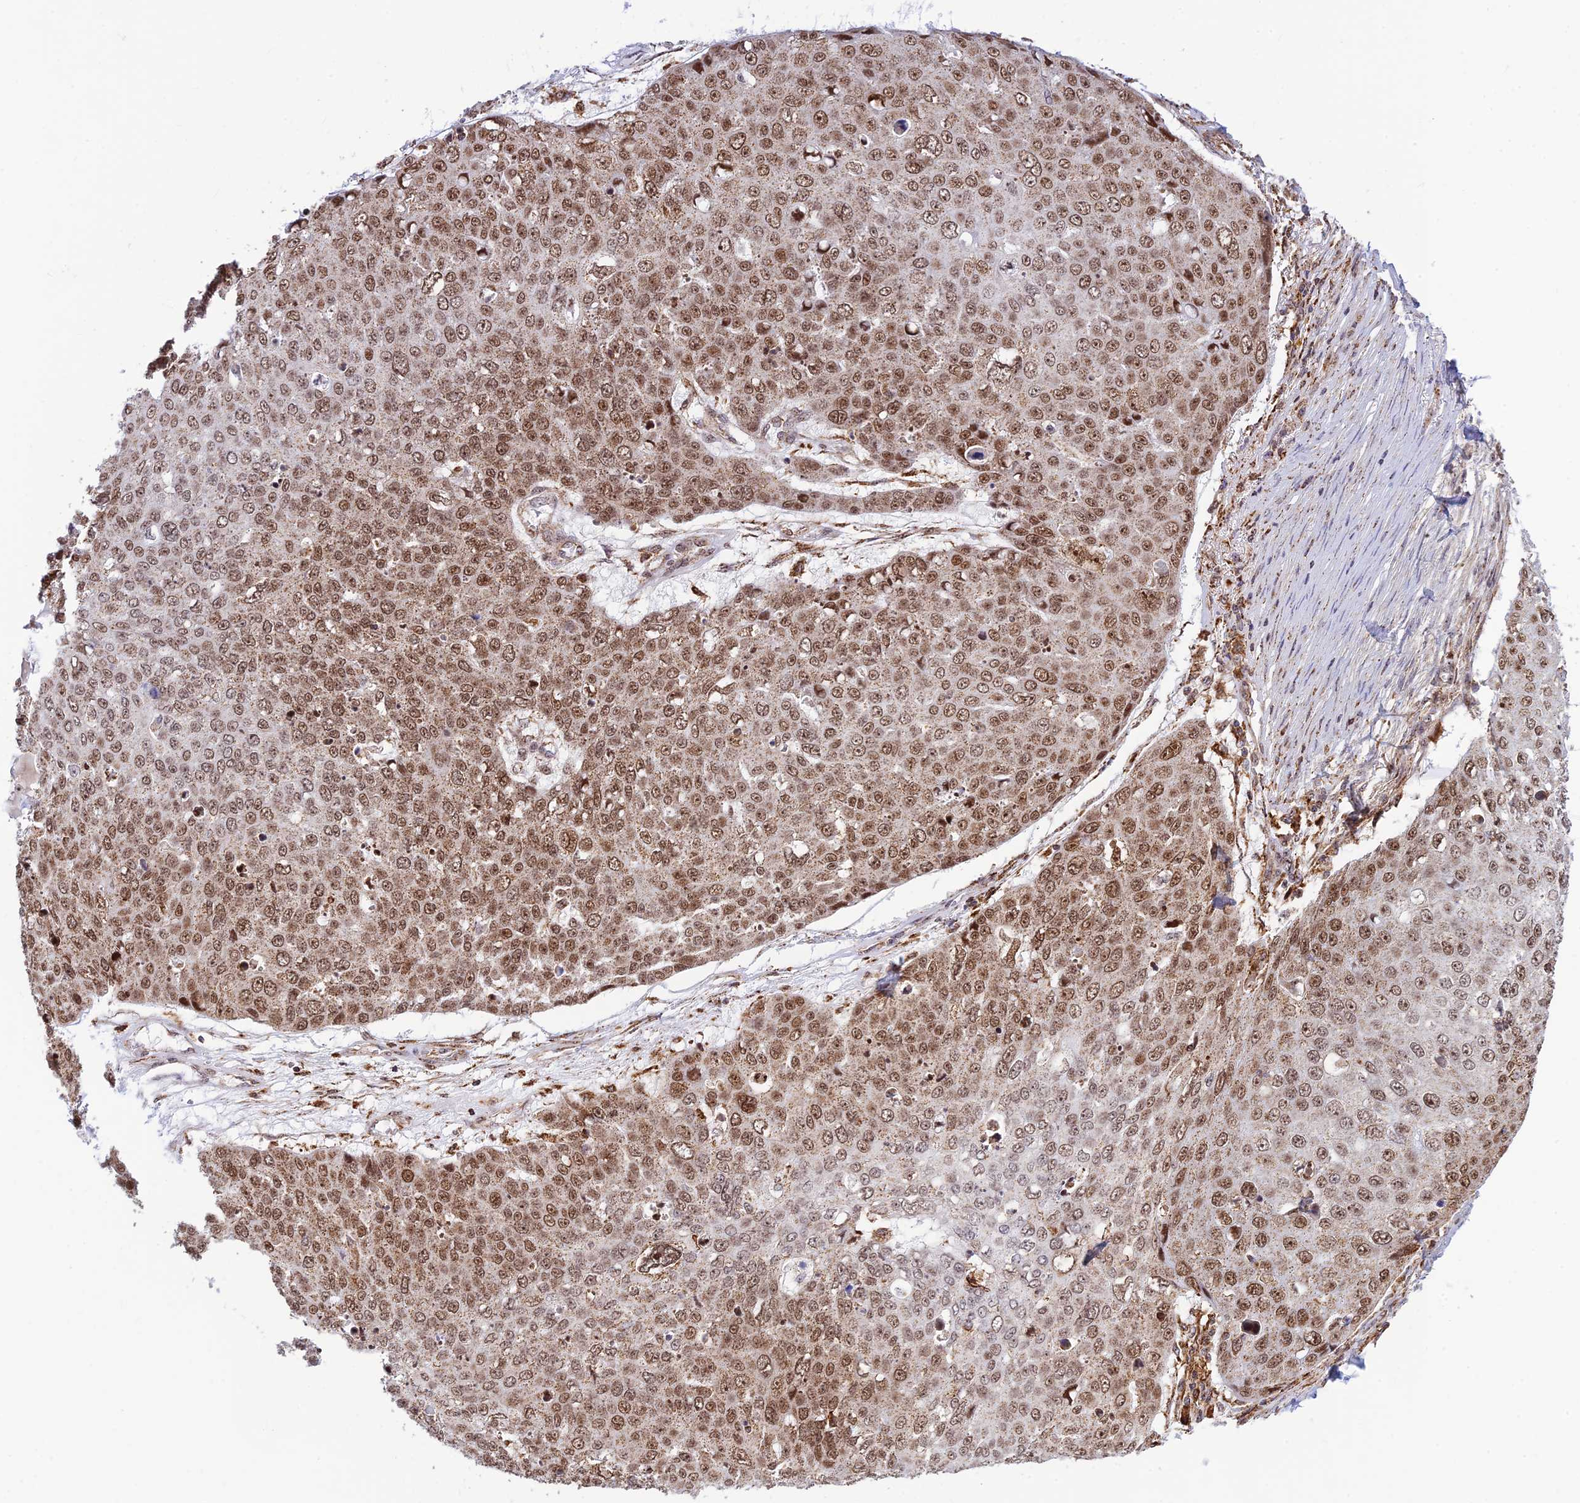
{"staining": {"intensity": "moderate", "quantity": ">75%", "location": "cytoplasmic/membranous,nuclear"}, "tissue": "skin cancer", "cell_type": "Tumor cells", "image_type": "cancer", "snomed": [{"axis": "morphology", "description": "Squamous cell carcinoma, NOS"}, {"axis": "topography", "description": "Skin"}], "caption": "High-power microscopy captured an immunohistochemistry (IHC) micrograph of skin cancer (squamous cell carcinoma), revealing moderate cytoplasmic/membranous and nuclear expression in approximately >75% of tumor cells.", "gene": "POLR1G", "patient": {"sex": "male", "age": 71}}